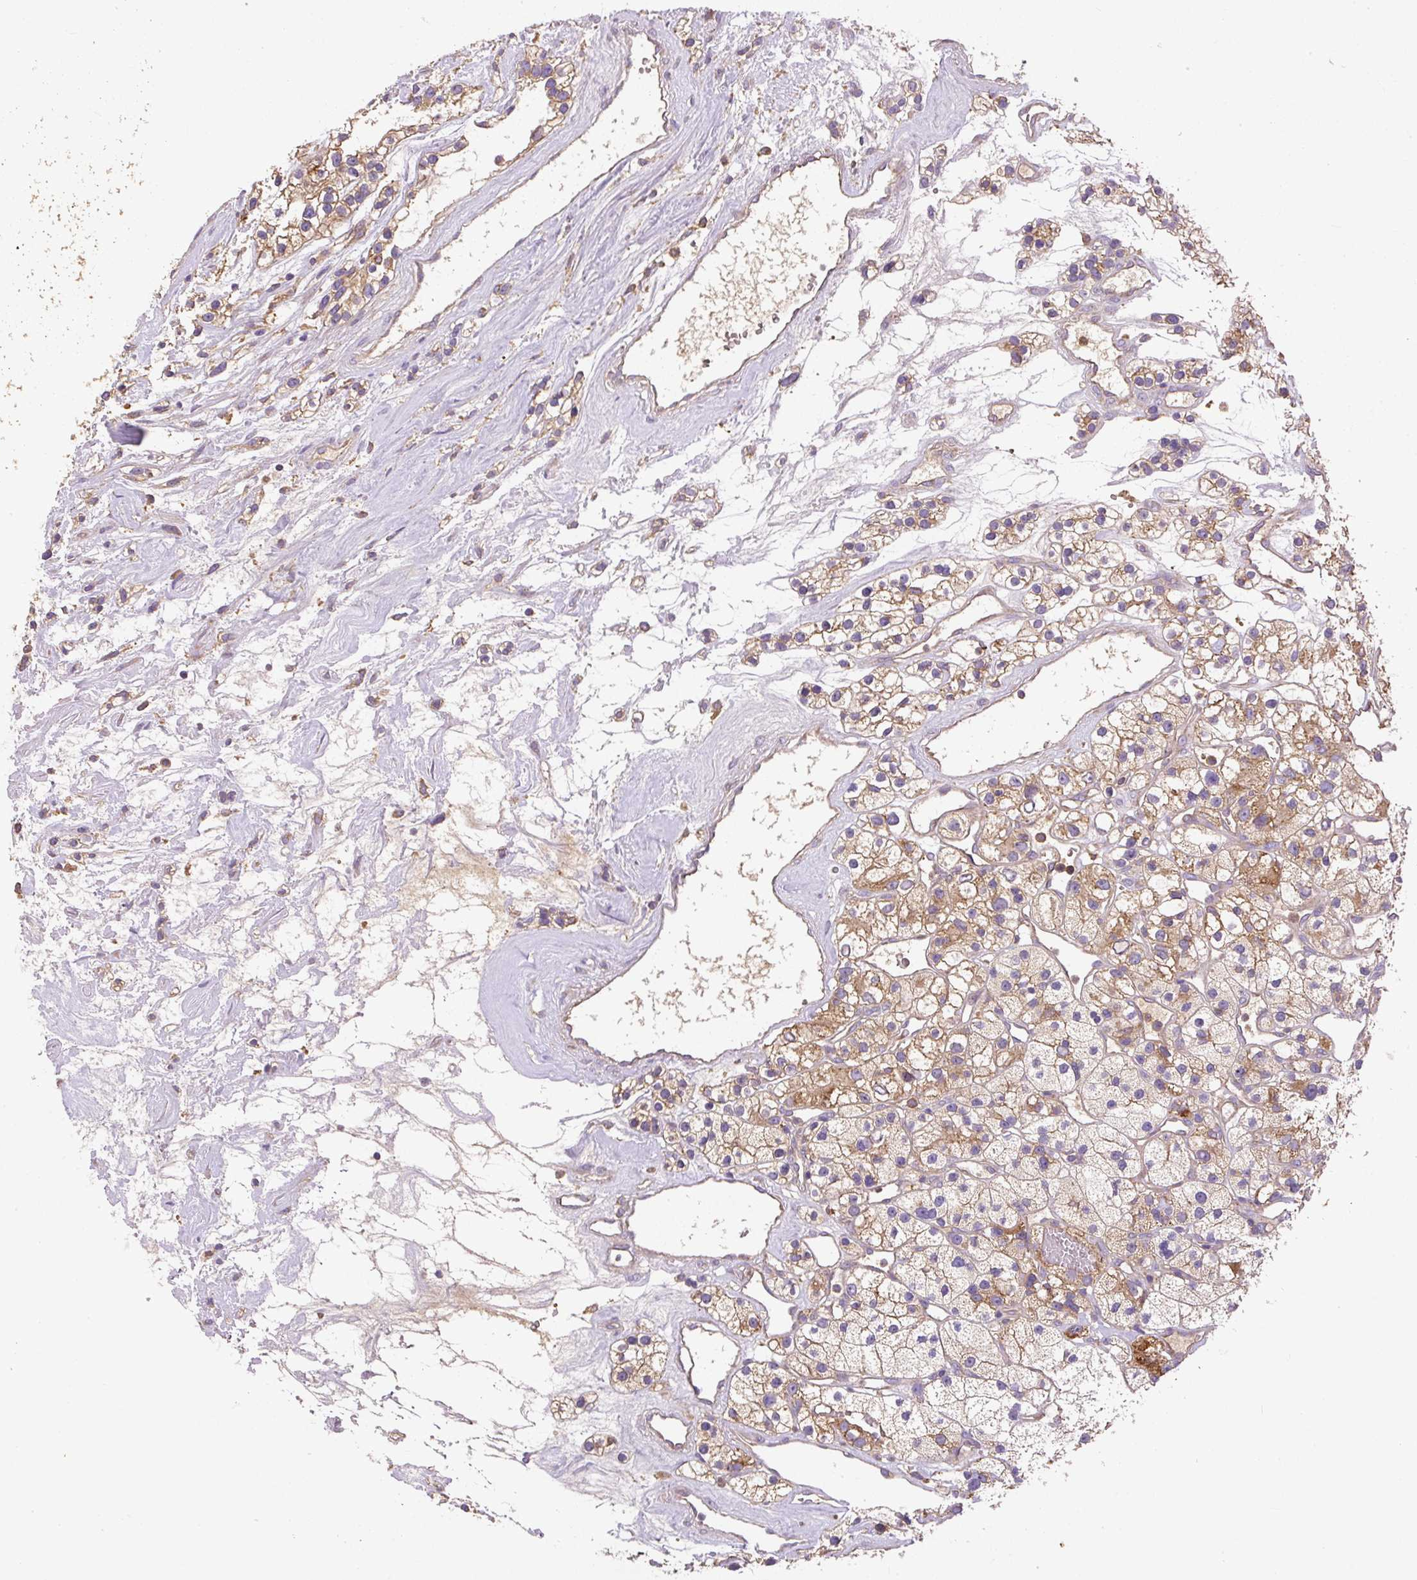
{"staining": {"intensity": "moderate", "quantity": ">75%", "location": "cytoplasmic/membranous"}, "tissue": "renal cancer", "cell_type": "Tumor cells", "image_type": "cancer", "snomed": [{"axis": "morphology", "description": "Adenocarcinoma, NOS"}, {"axis": "topography", "description": "Kidney"}], "caption": "Approximately >75% of tumor cells in renal adenocarcinoma reveal moderate cytoplasmic/membranous protein positivity as visualized by brown immunohistochemical staining.", "gene": "DAPK1", "patient": {"sex": "female", "age": 57}}